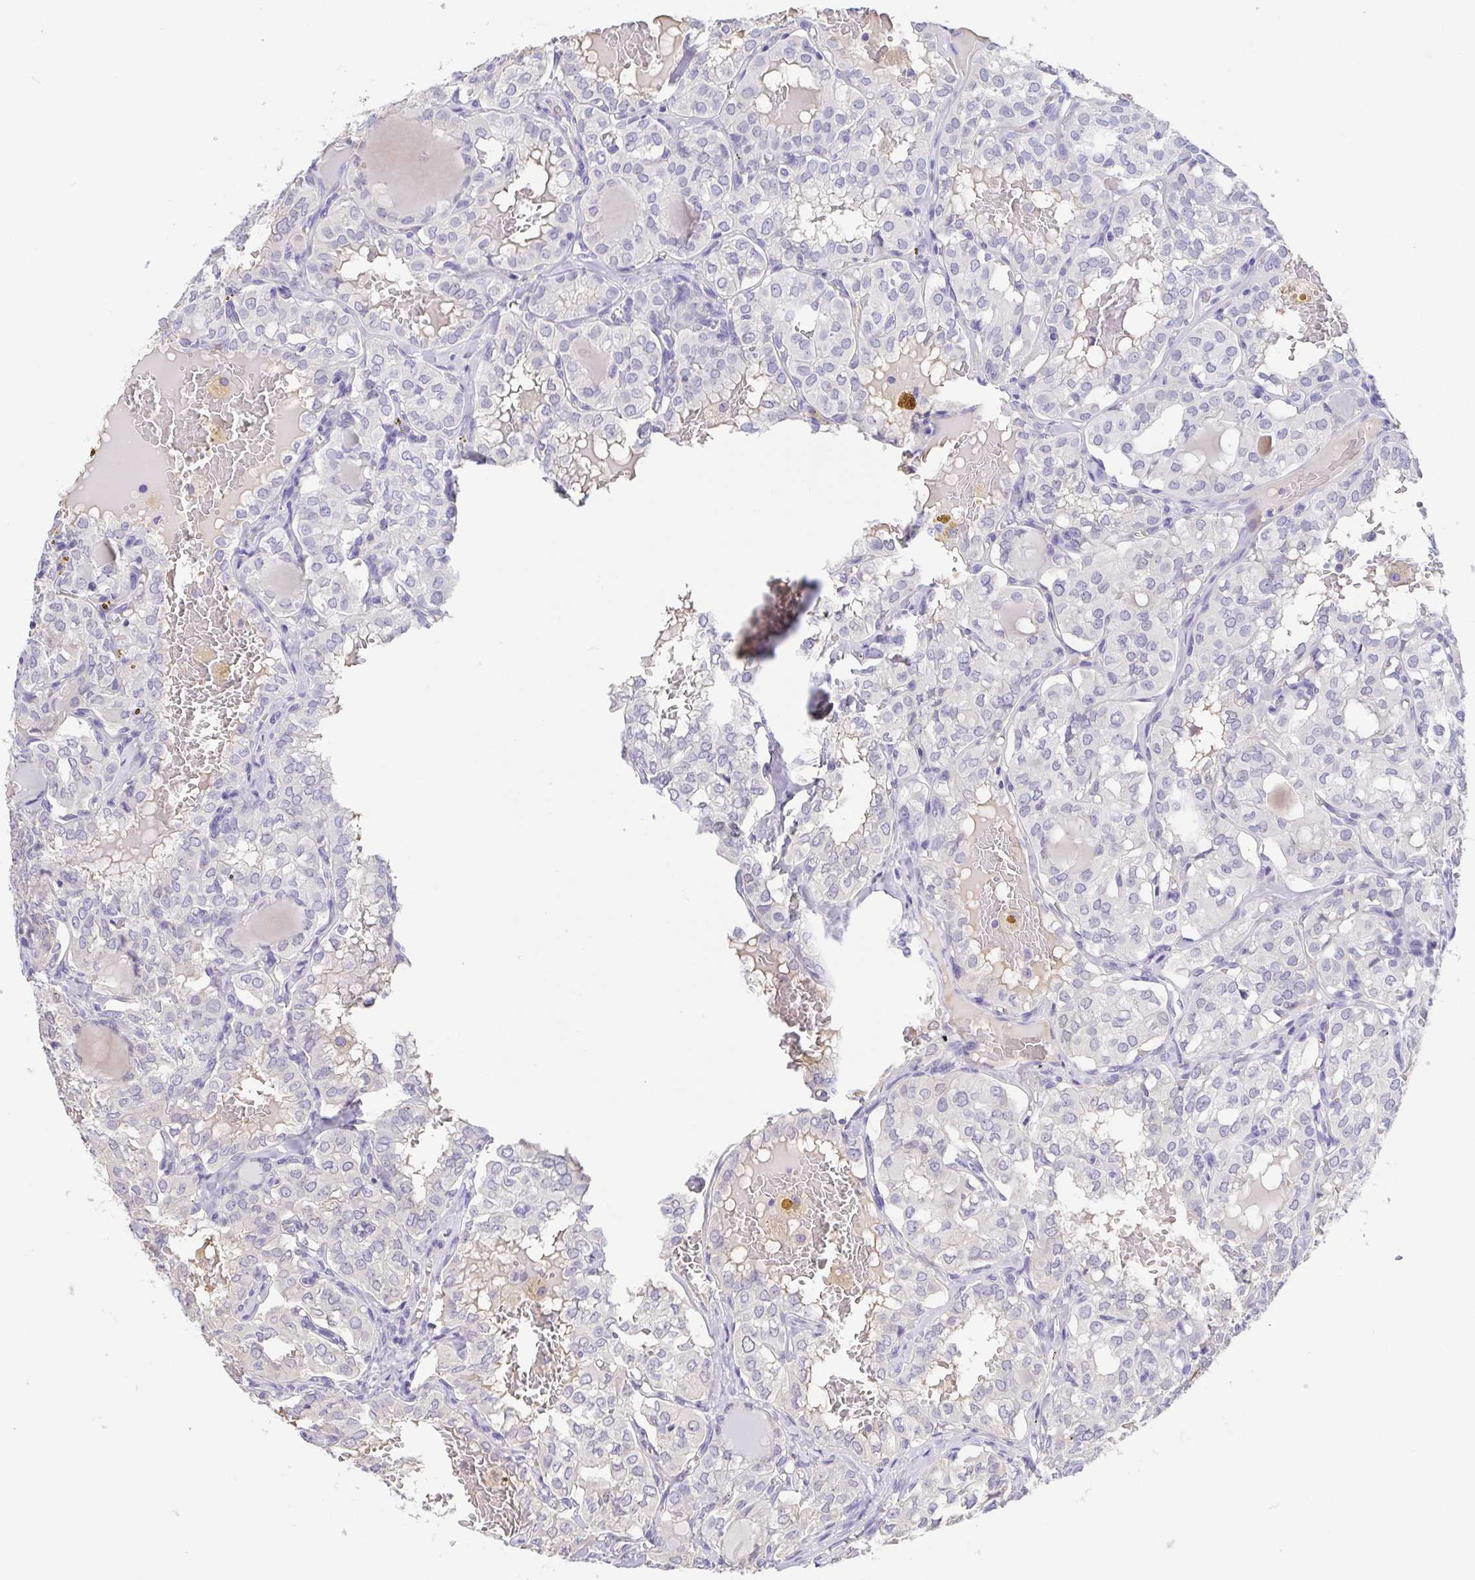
{"staining": {"intensity": "negative", "quantity": "none", "location": "none"}, "tissue": "thyroid cancer", "cell_type": "Tumor cells", "image_type": "cancer", "snomed": [{"axis": "morphology", "description": "Papillary adenocarcinoma, NOS"}, {"axis": "topography", "description": "Thyroid gland"}], "caption": "Protein analysis of thyroid cancer (papillary adenocarcinoma) exhibits no significant expression in tumor cells. The staining was performed using DAB (3,3'-diaminobenzidine) to visualize the protein expression in brown, while the nuclei were stained in blue with hematoxylin (Magnification: 20x).", "gene": "TREH", "patient": {"sex": "male", "age": 20}}